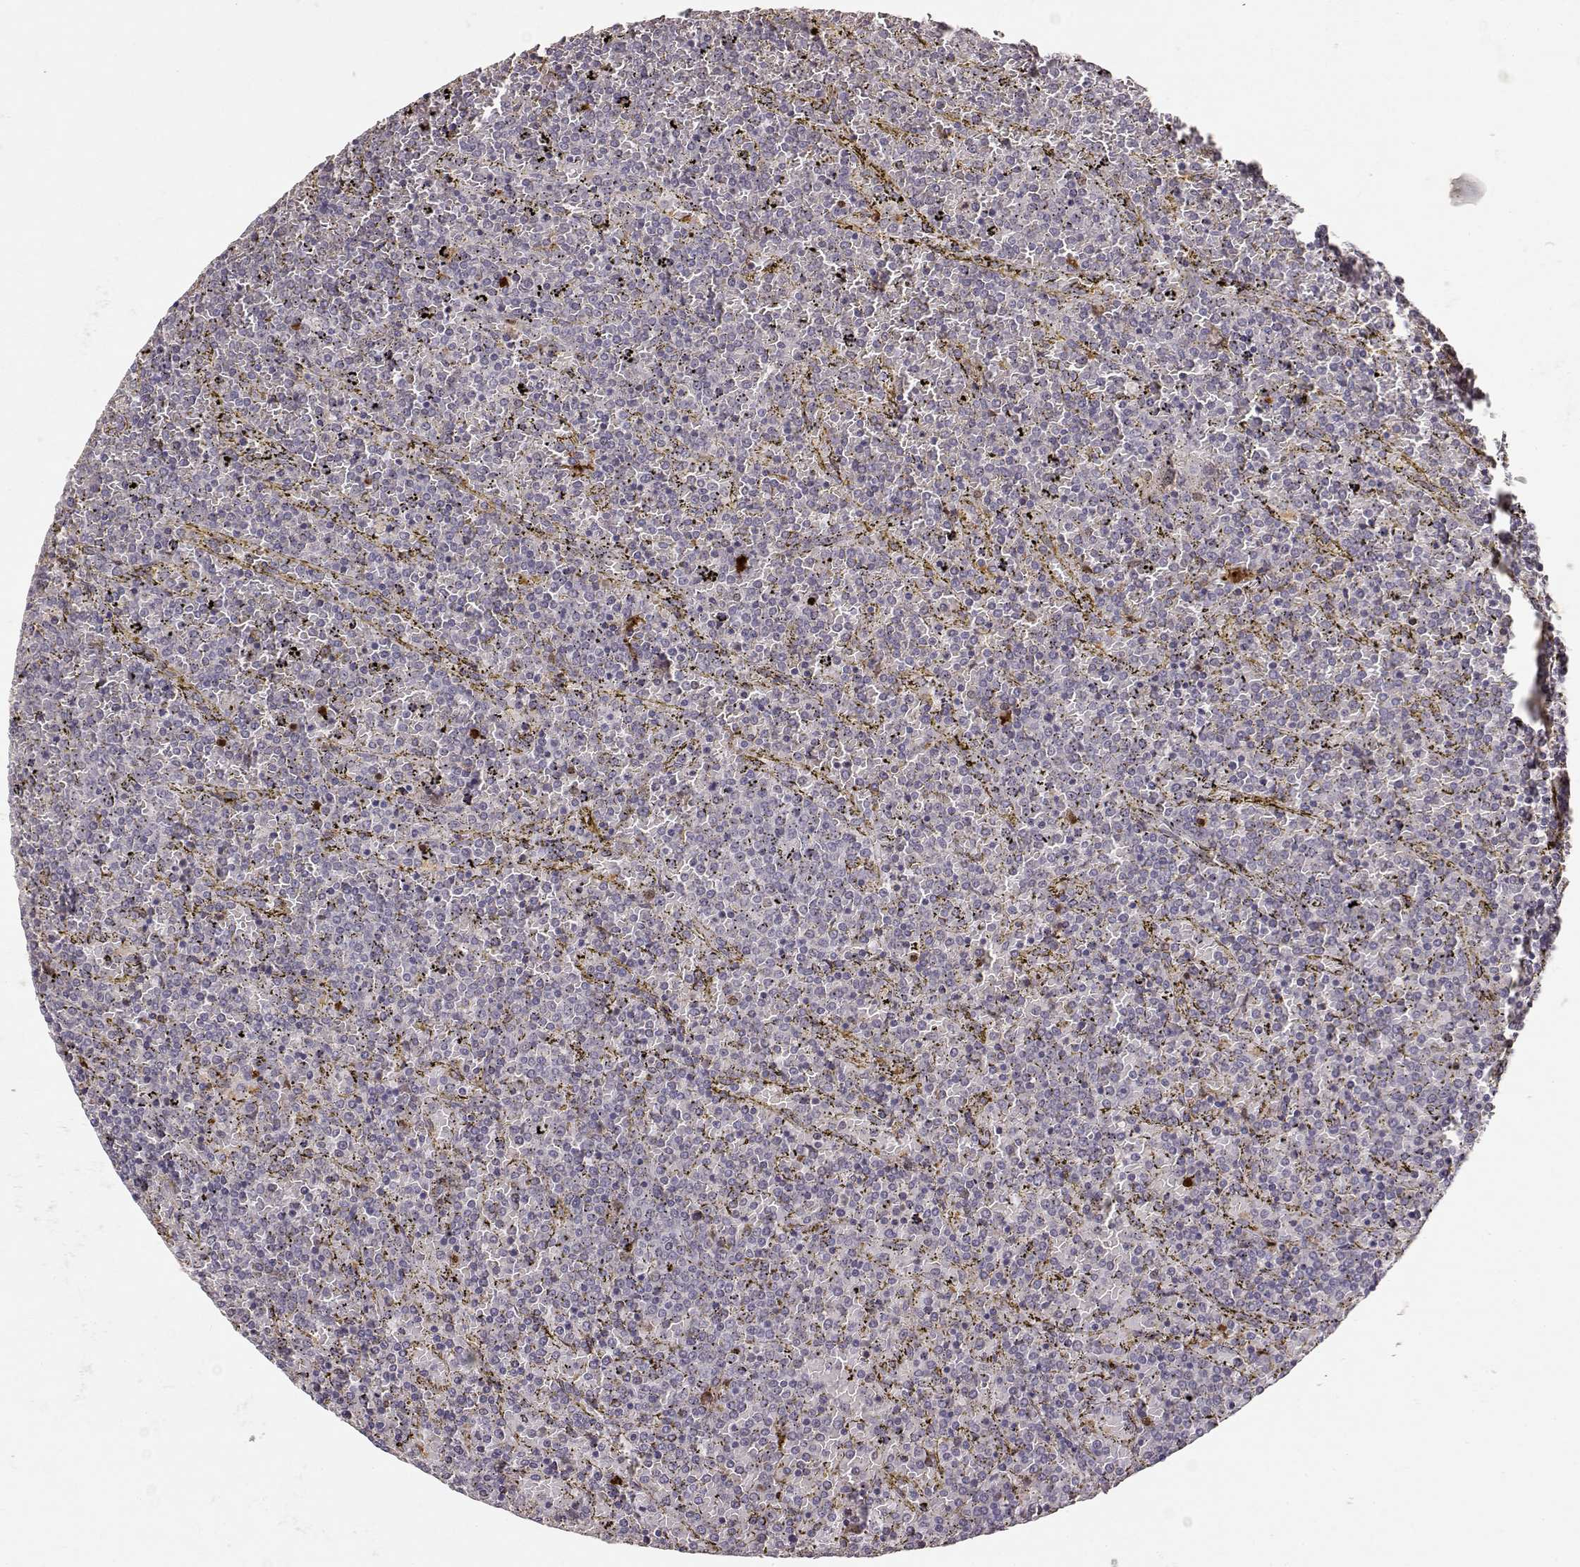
{"staining": {"intensity": "negative", "quantity": "none", "location": "none"}, "tissue": "lymphoma", "cell_type": "Tumor cells", "image_type": "cancer", "snomed": [{"axis": "morphology", "description": "Malignant lymphoma, non-Hodgkin's type, Low grade"}, {"axis": "topography", "description": "Spleen"}], "caption": "A micrograph of malignant lymphoma, non-Hodgkin's type (low-grade) stained for a protein shows no brown staining in tumor cells. (DAB (3,3'-diaminobenzidine) IHC with hematoxylin counter stain).", "gene": "S100B", "patient": {"sex": "female", "age": 77}}